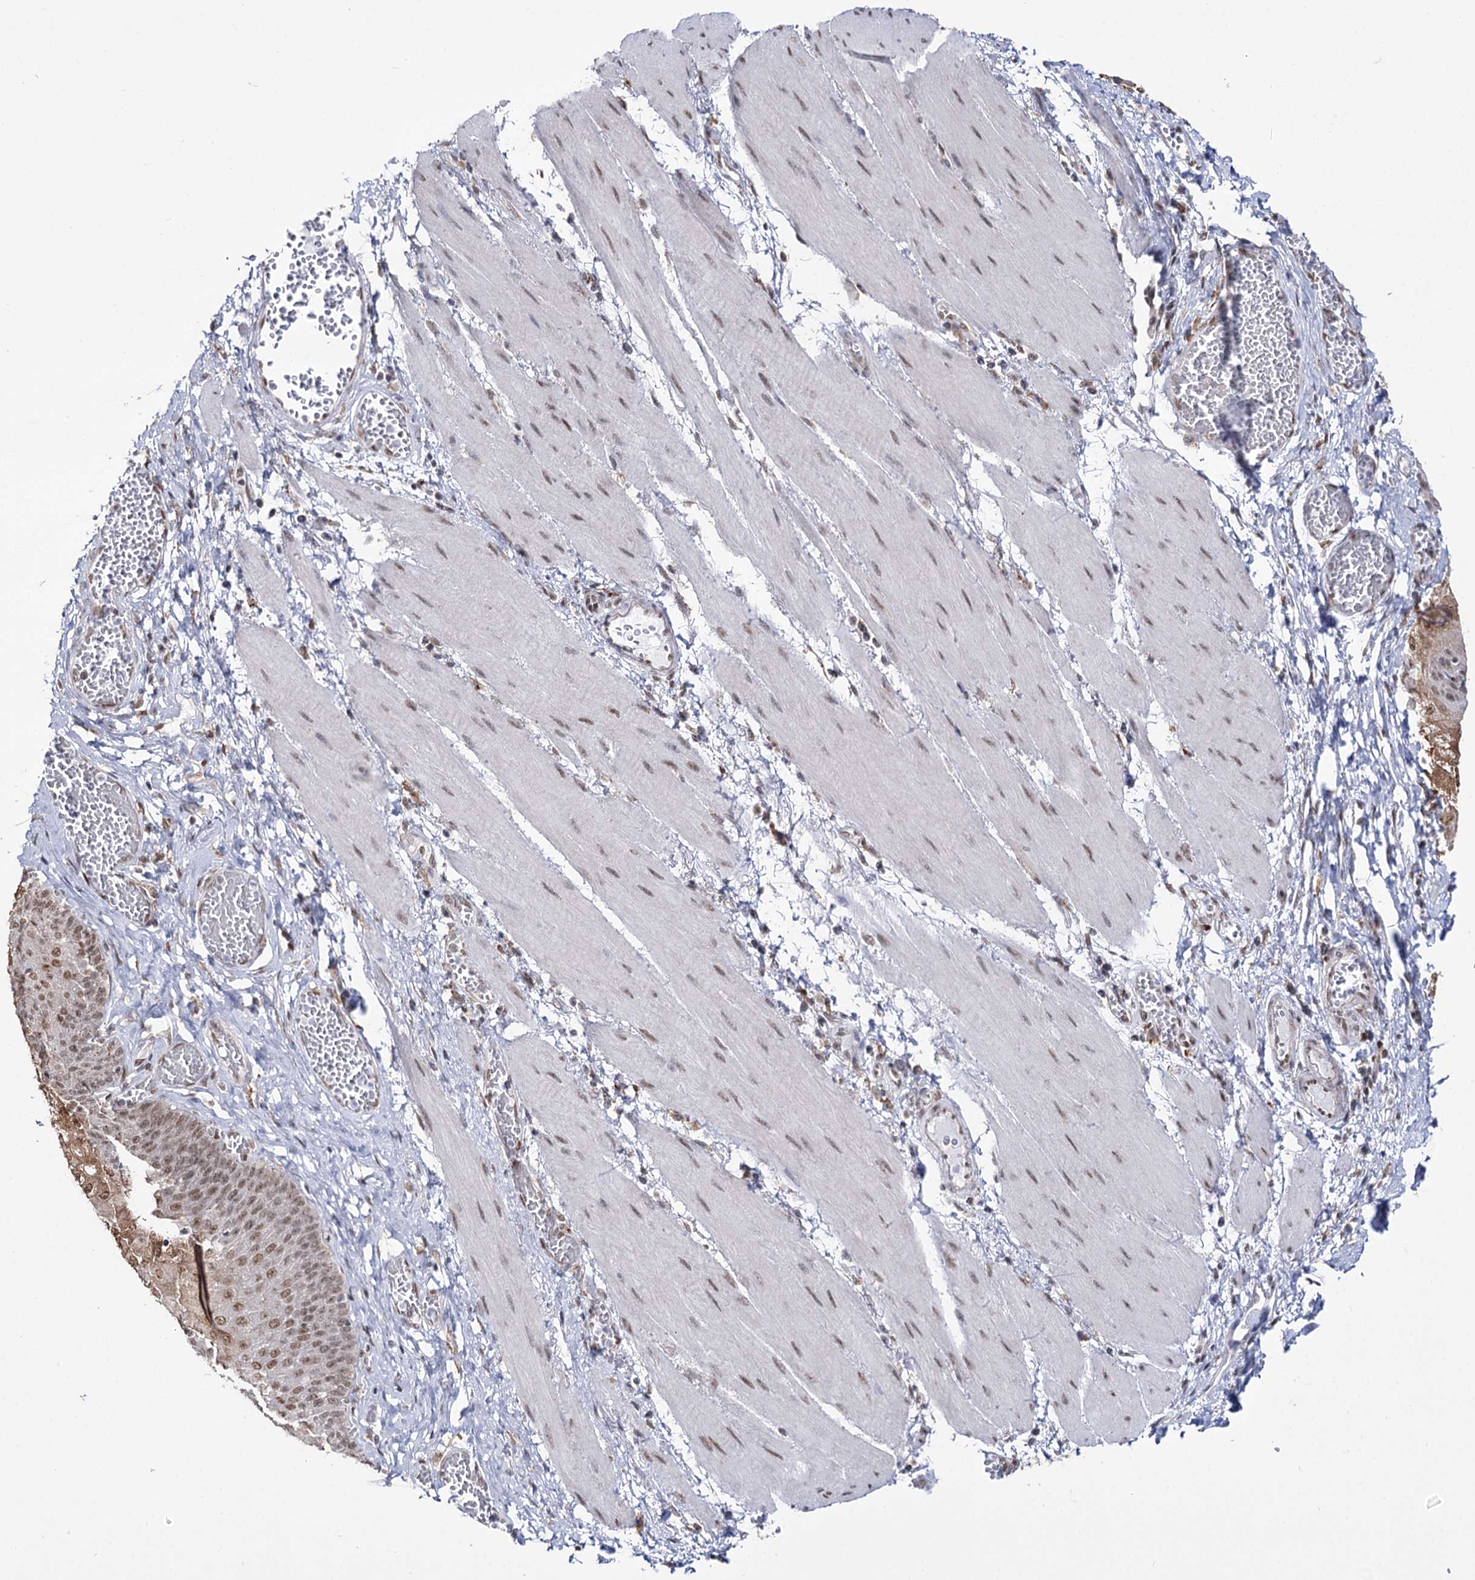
{"staining": {"intensity": "moderate", "quantity": "25%-75%", "location": "cytoplasmic/membranous,nuclear"}, "tissue": "esophagus", "cell_type": "Squamous epithelial cells", "image_type": "normal", "snomed": [{"axis": "morphology", "description": "Normal tissue, NOS"}, {"axis": "topography", "description": "Esophagus"}], "caption": "IHC photomicrograph of benign esophagus: human esophagus stained using immunohistochemistry (IHC) displays medium levels of moderate protein expression localized specifically in the cytoplasmic/membranous,nuclear of squamous epithelial cells, appearing as a cytoplasmic/membranous,nuclear brown color.", "gene": "VGLL4", "patient": {"sex": "male", "age": 60}}